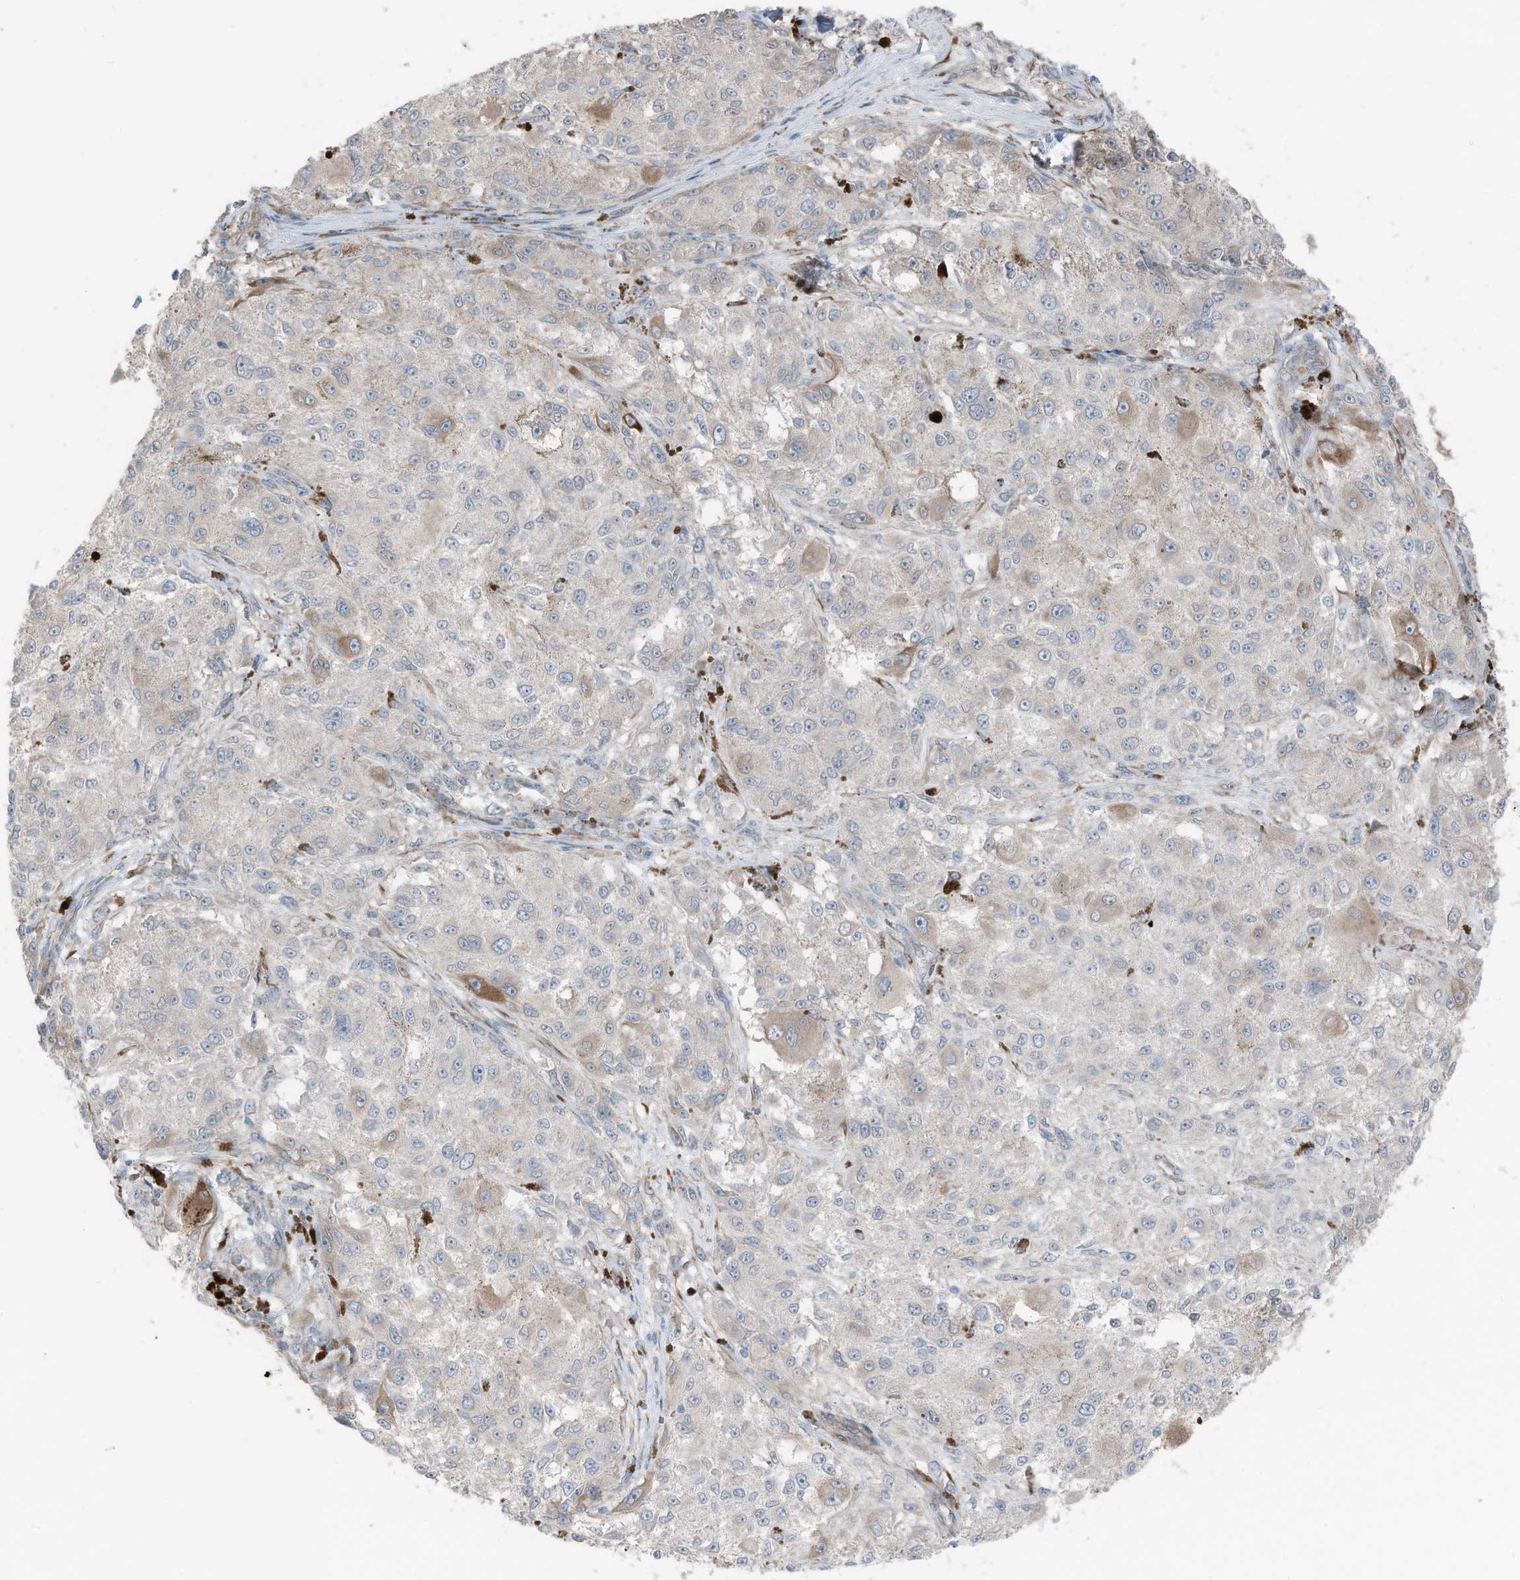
{"staining": {"intensity": "negative", "quantity": "none", "location": "none"}, "tissue": "melanoma", "cell_type": "Tumor cells", "image_type": "cancer", "snomed": [{"axis": "morphology", "description": "Necrosis, NOS"}, {"axis": "morphology", "description": "Malignant melanoma, NOS"}, {"axis": "topography", "description": "Skin"}], "caption": "An immunohistochemistry (IHC) photomicrograph of malignant melanoma is shown. There is no staining in tumor cells of malignant melanoma.", "gene": "ARHGEF33", "patient": {"sex": "female", "age": 87}}